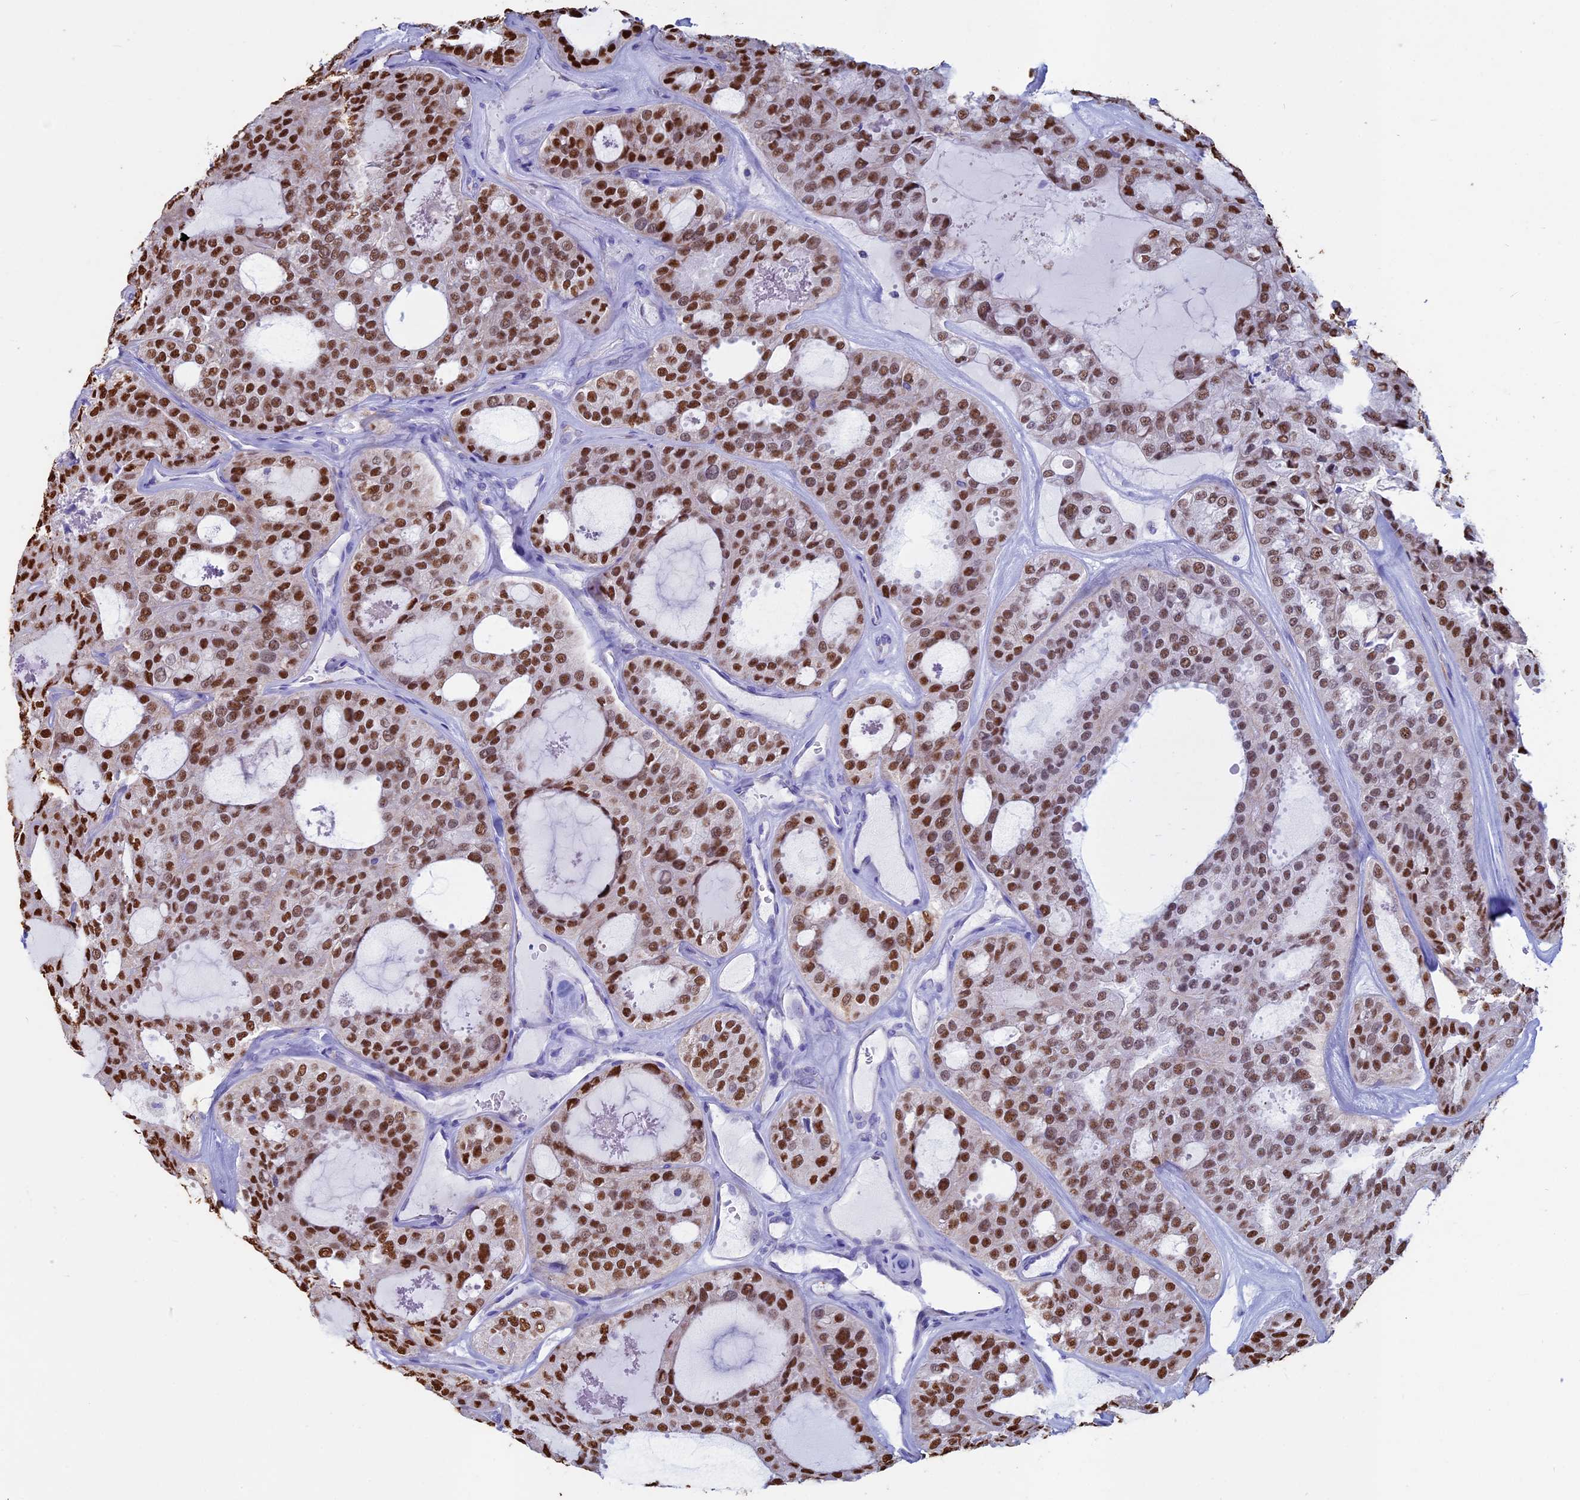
{"staining": {"intensity": "moderate", "quantity": ">75%", "location": "nuclear"}, "tissue": "thyroid cancer", "cell_type": "Tumor cells", "image_type": "cancer", "snomed": [{"axis": "morphology", "description": "Follicular adenoma carcinoma, NOS"}, {"axis": "topography", "description": "Thyroid gland"}], "caption": "Immunohistochemical staining of follicular adenoma carcinoma (thyroid) displays moderate nuclear protein expression in approximately >75% of tumor cells.", "gene": "ACSS1", "patient": {"sex": "male", "age": 75}}